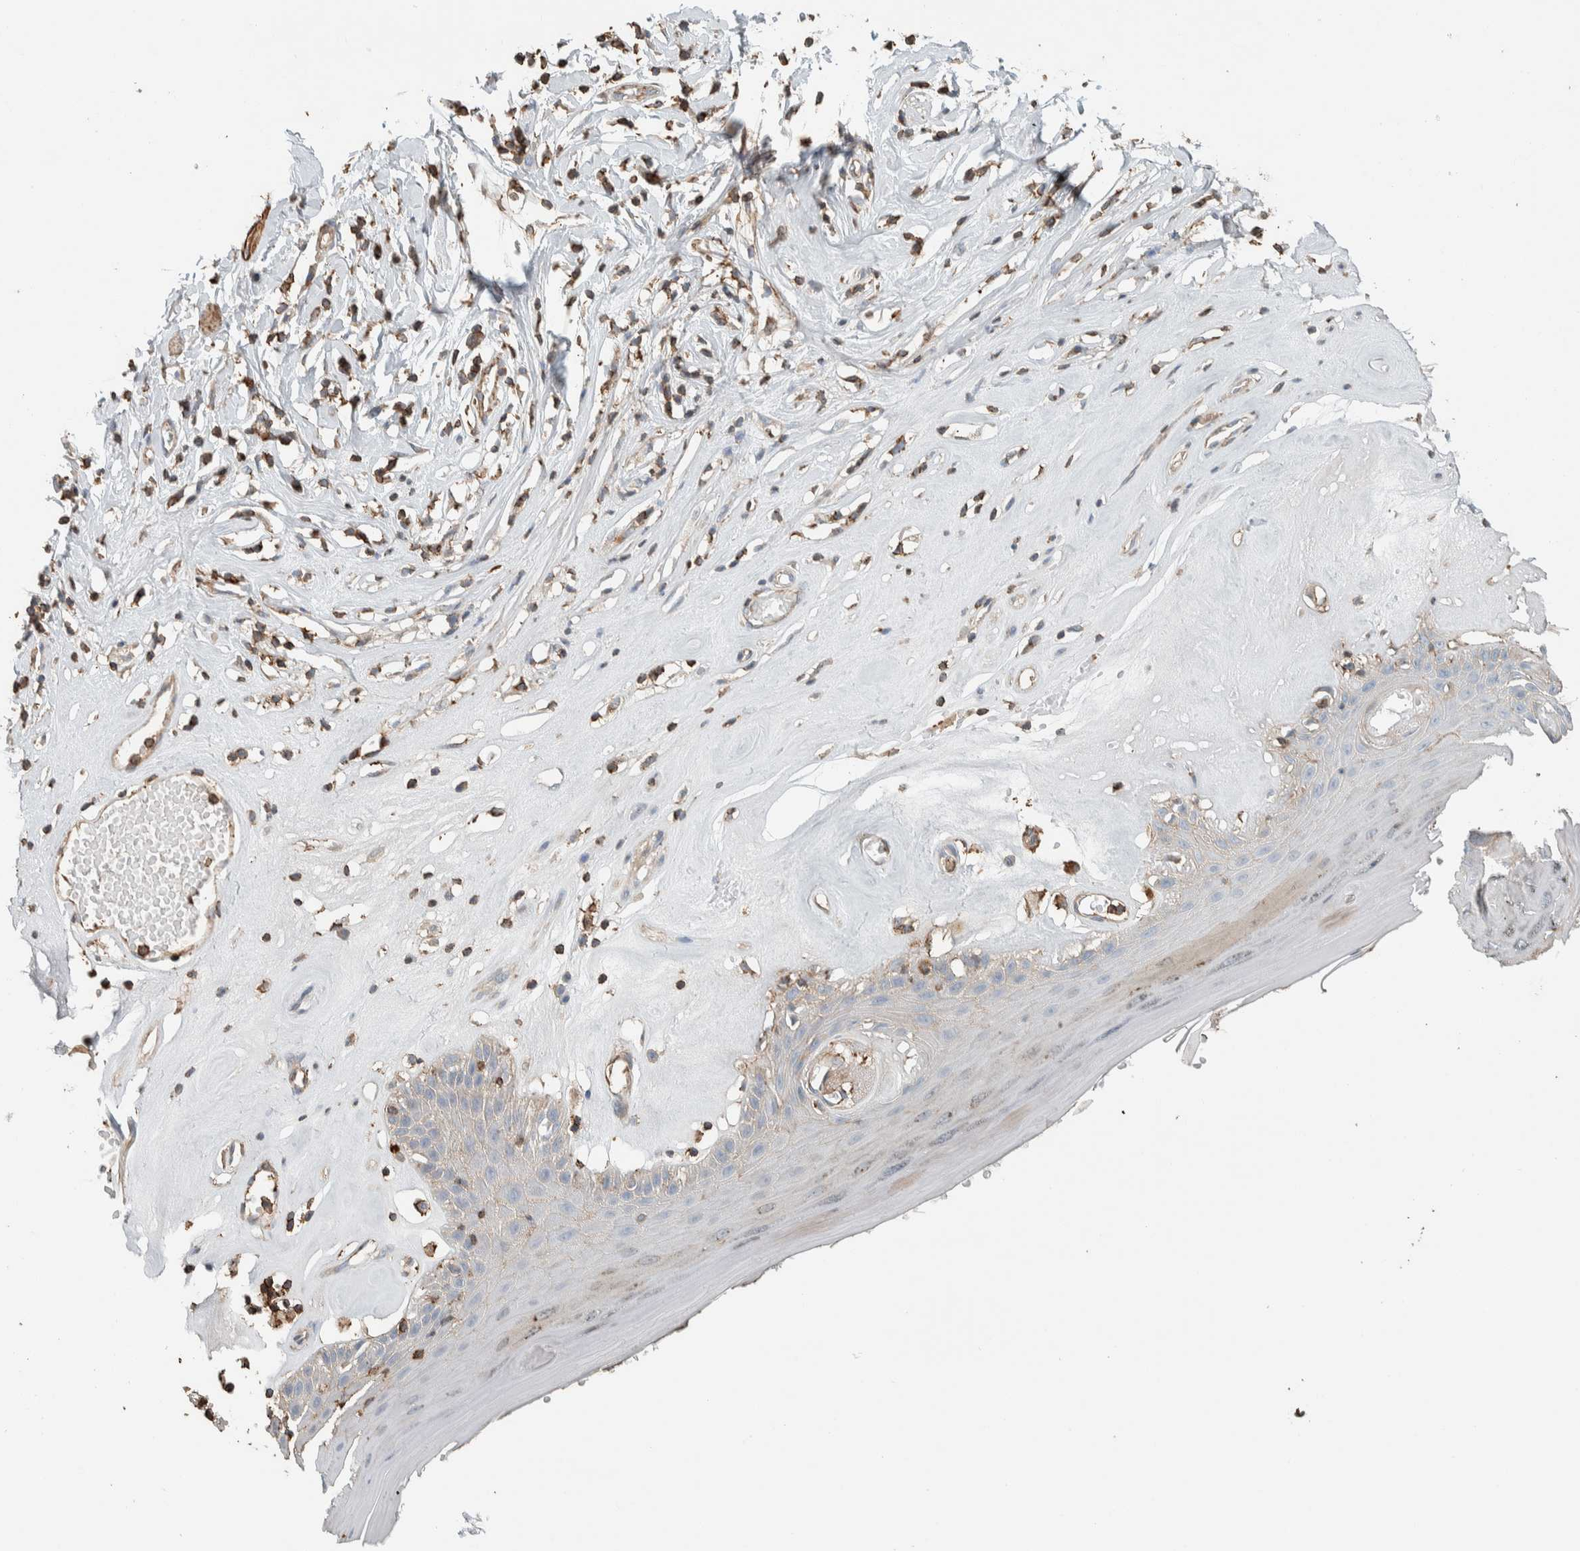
{"staining": {"intensity": "weak", "quantity": "<25%", "location": "cytoplasmic/membranous"}, "tissue": "skin", "cell_type": "Epidermal cells", "image_type": "normal", "snomed": [{"axis": "morphology", "description": "Normal tissue, NOS"}, {"axis": "morphology", "description": "Inflammation, NOS"}, {"axis": "topography", "description": "Vulva"}], "caption": "Immunohistochemistry (IHC) micrograph of benign skin: skin stained with DAB exhibits no significant protein staining in epidermal cells.", "gene": "CTBP2", "patient": {"sex": "female", "age": 84}}